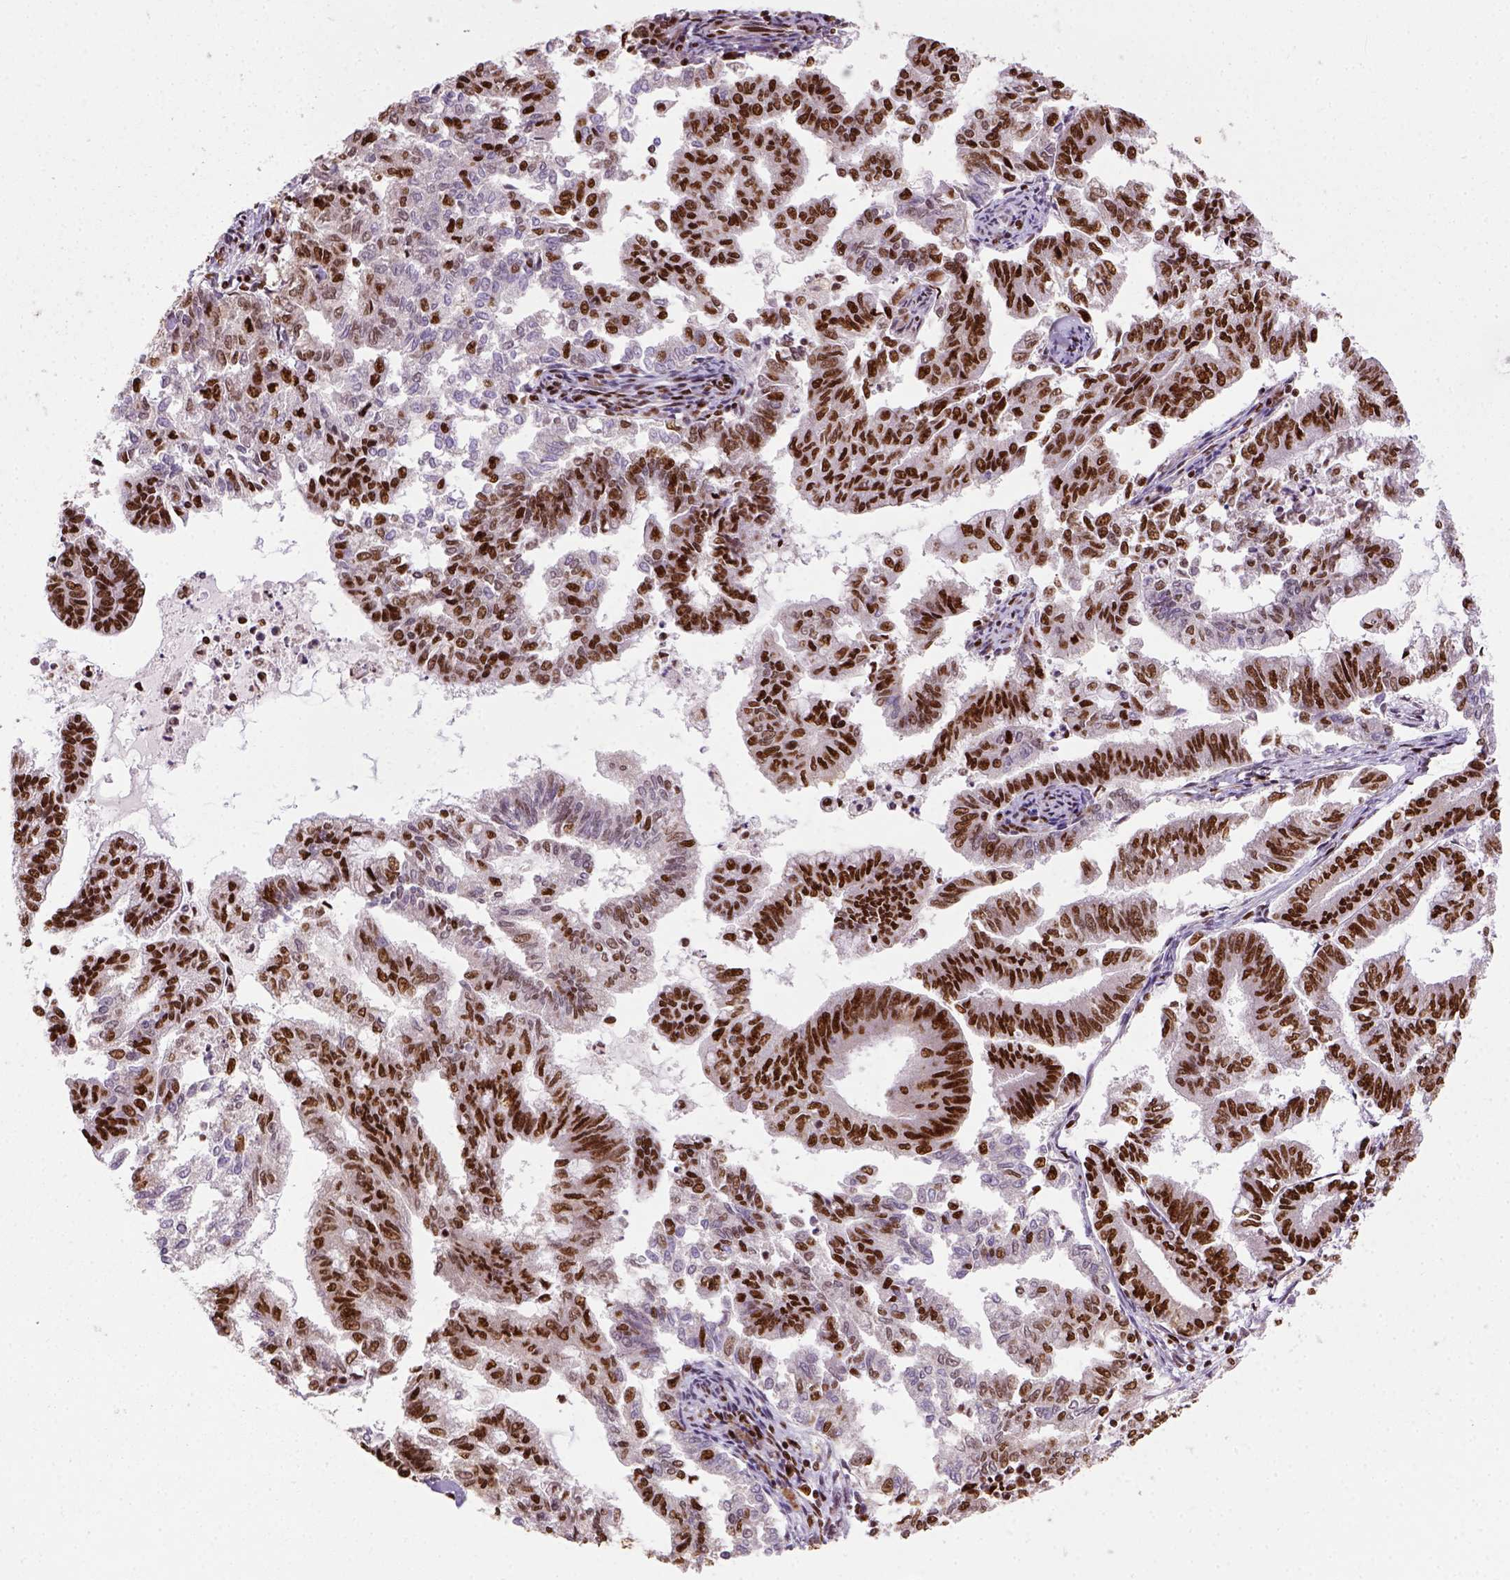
{"staining": {"intensity": "strong", "quantity": "25%-75%", "location": "nuclear"}, "tissue": "endometrial cancer", "cell_type": "Tumor cells", "image_type": "cancer", "snomed": [{"axis": "morphology", "description": "Adenocarcinoma, NOS"}, {"axis": "topography", "description": "Endometrium"}], "caption": "High-magnification brightfield microscopy of adenocarcinoma (endometrial) stained with DAB (3,3'-diaminobenzidine) (brown) and counterstained with hematoxylin (blue). tumor cells exhibit strong nuclear positivity is present in about25%-75% of cells. The staining was performed using DAB to visualize the protein expression in brown, while the nuclei were stained in blue with hematoxylin (Magnification: 20x).", "gene": "CCAR1", "patient": {"sex": "female", "age": 79}}